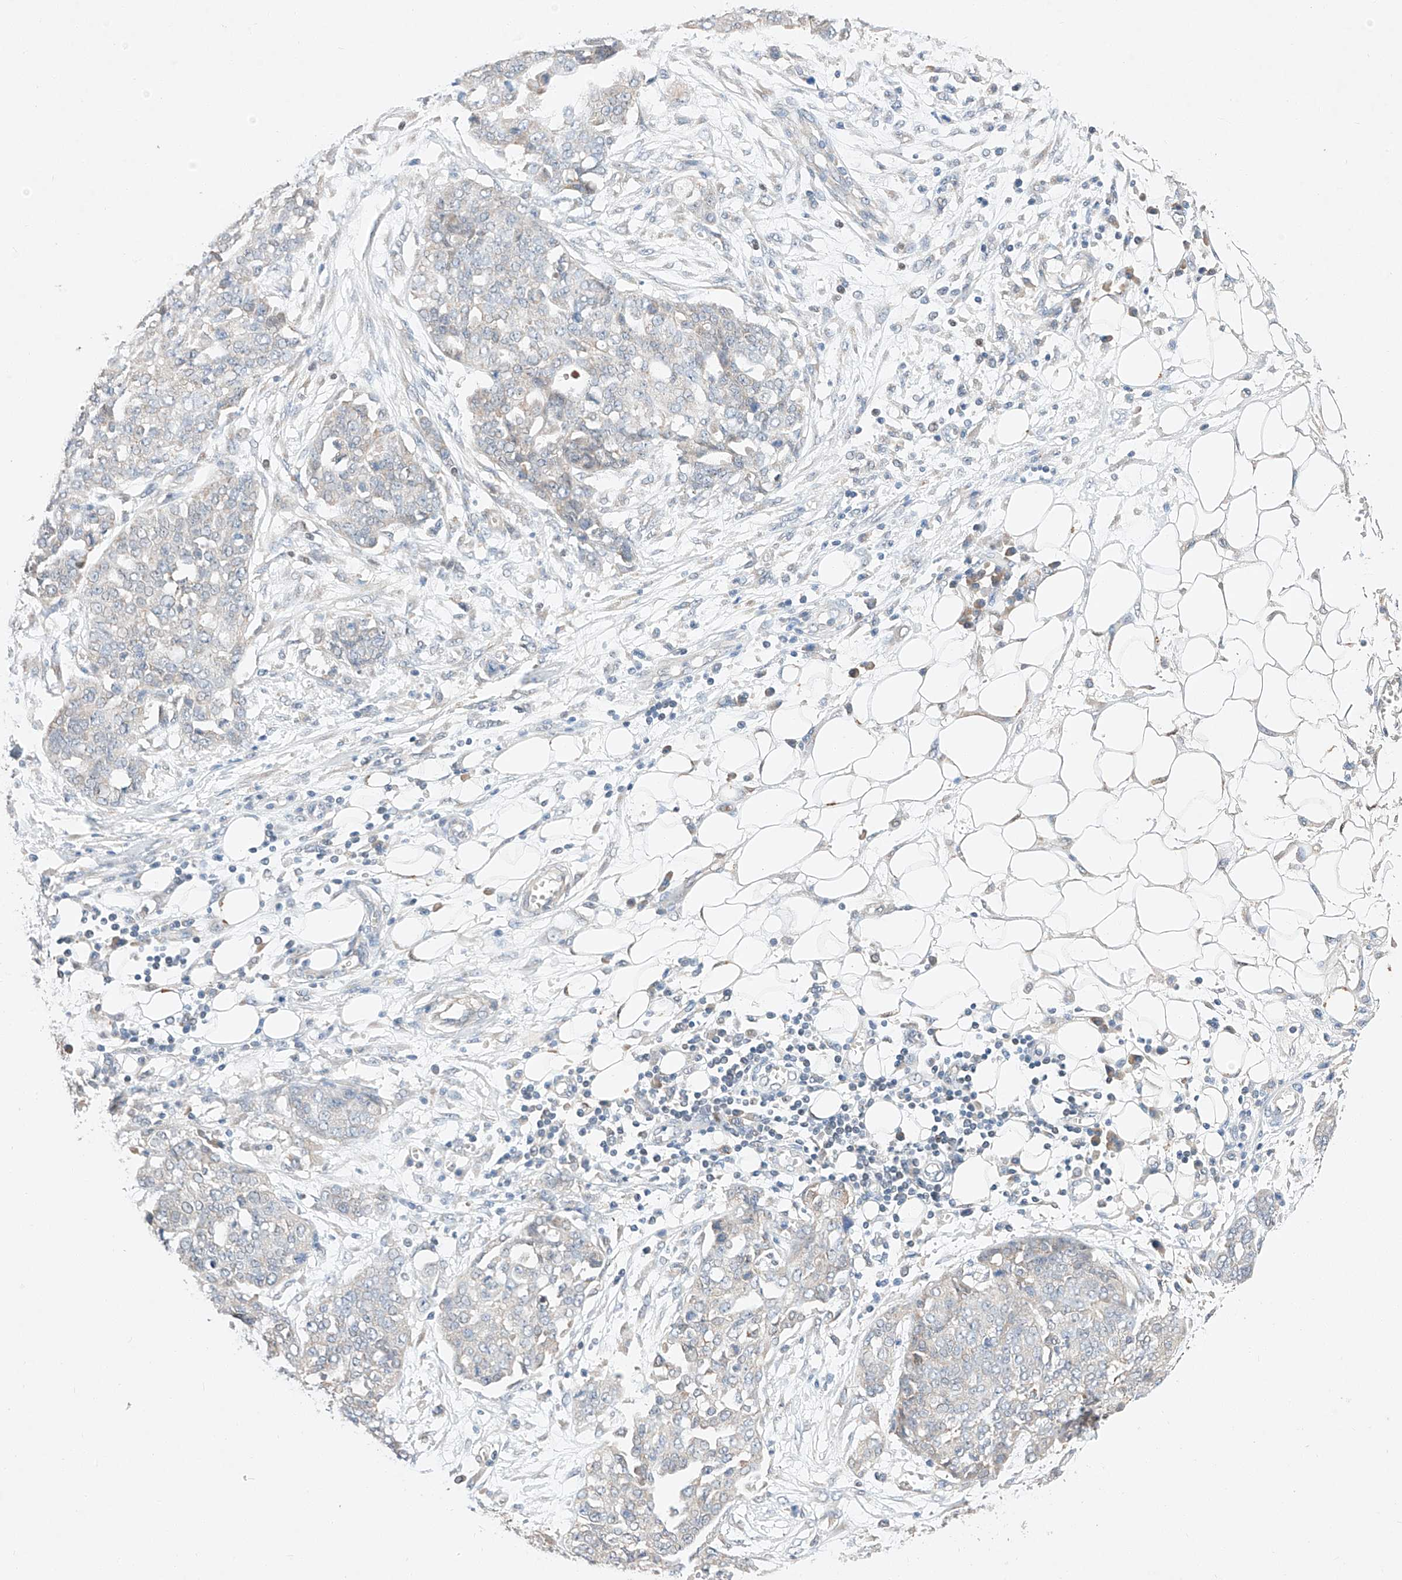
{"staining": {"intensity": "negative", "quantity": "none", "location": "none"}, "tissue": "ovarian cancer", "cell_type": "Tumor cells", "image_type": "cancer", "snomed": [{"axis": "morphology", "description": "Cystadenocarcinoma, serous, NOS"}, {"axis": "topography", "description": "Soft tissue"}, {"axis": "topography", "description": "Ovary"}], "caption": "The photomicrograph demonstrates no staining of tumor cells in ovarian serous cystadenocarcinoma. Nuclei are stained in blue.", "gene": "C6orf118", "patient": {"sex": "female", "age": 57}}